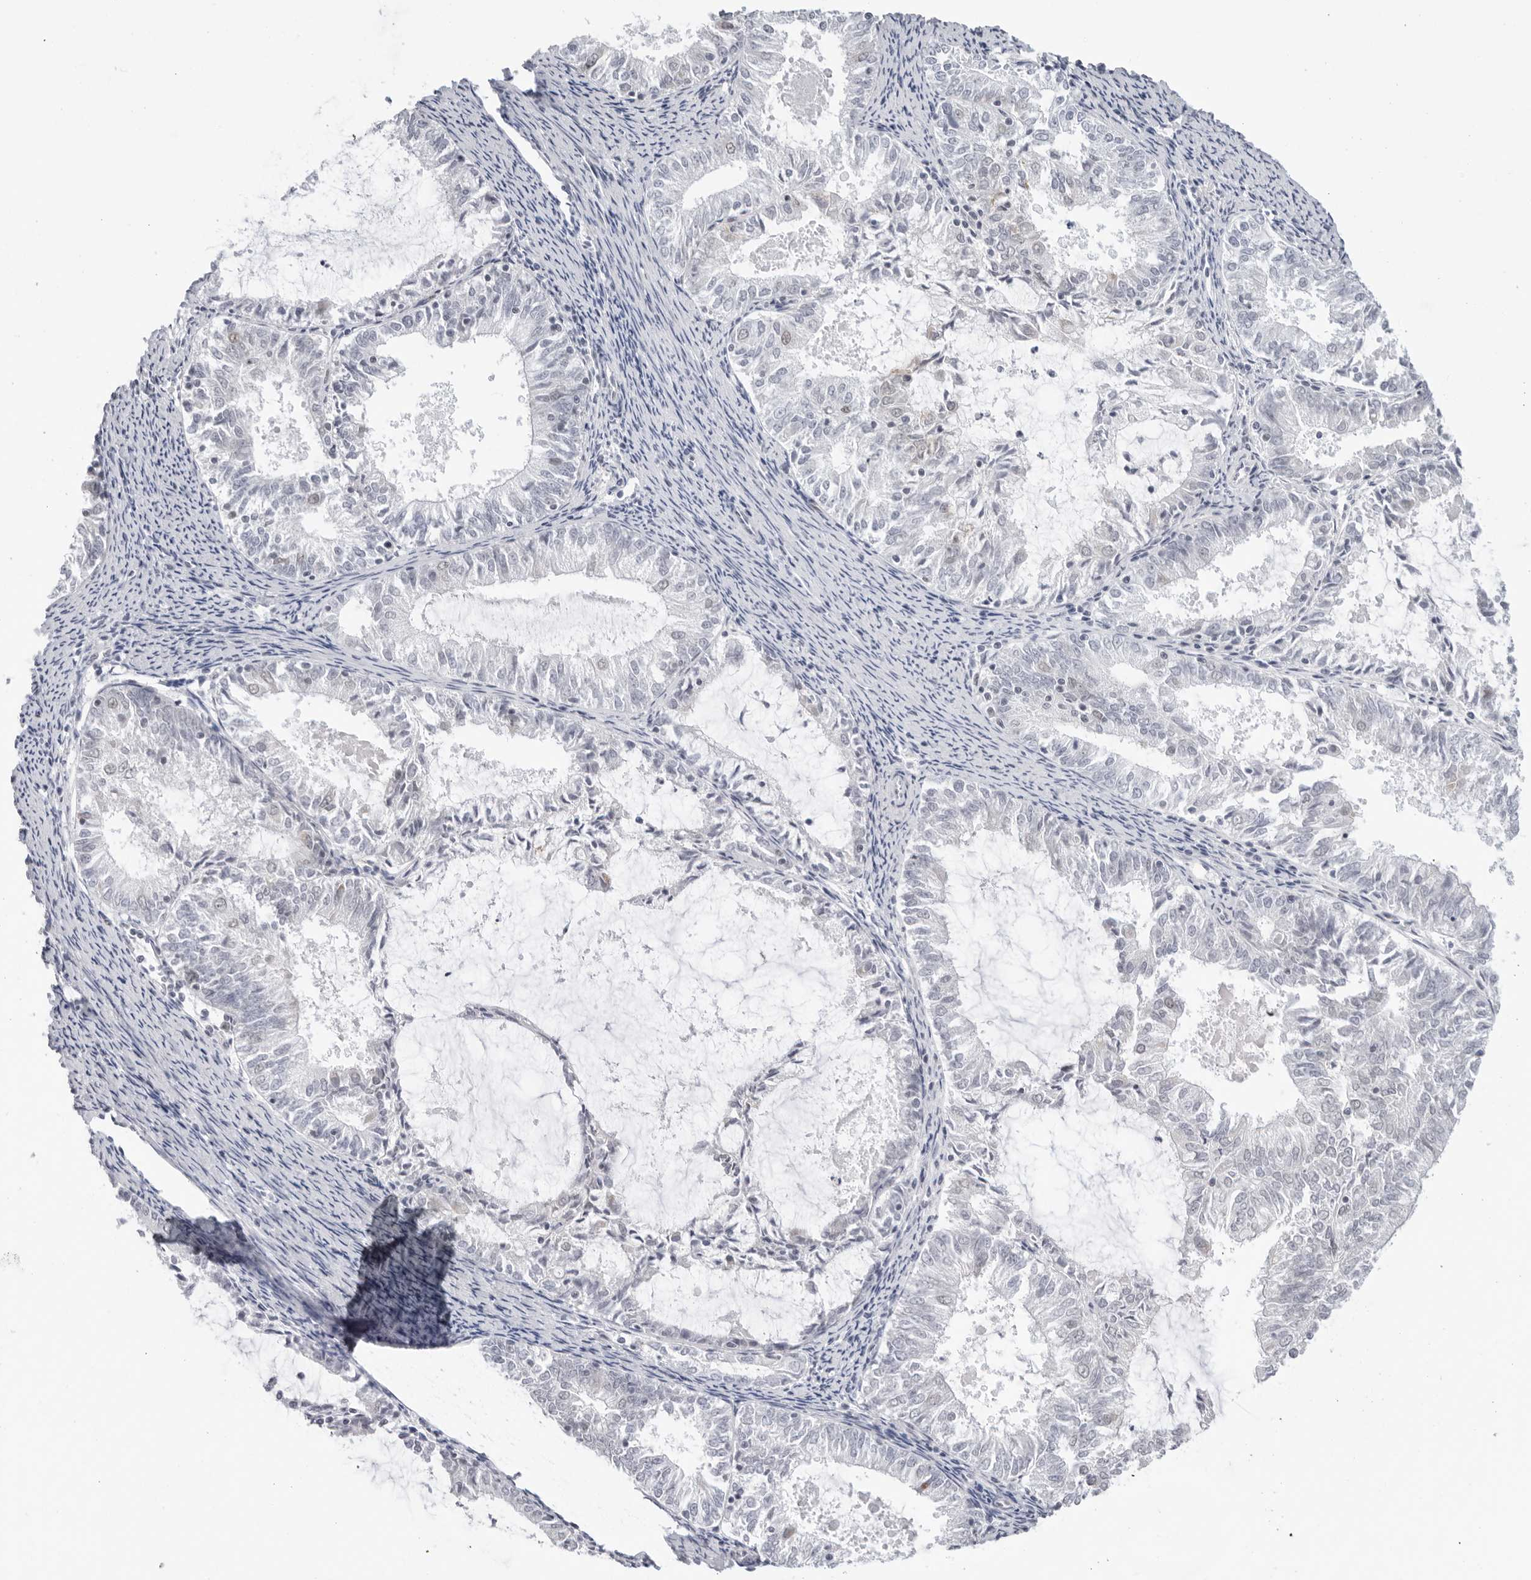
{"staining": {"intensity": "negative", "quantity": "none", "location": "none"}, "tissue": "endometrial cancer", "cell_type": "Tumor cells", "image_type": "cancer", "snomed": [{"axis": "morphology", "description": "Adenocarcinoma, NOS"}, {"axis": "topography", "description": "Endometrium"}], "caption": "The histopathology image exhibits no significant positivity in tumor cells of endometrial adenocarcinoma.", "gene": "FOXK2", "patient": {"sex": "female", "age": 57}}